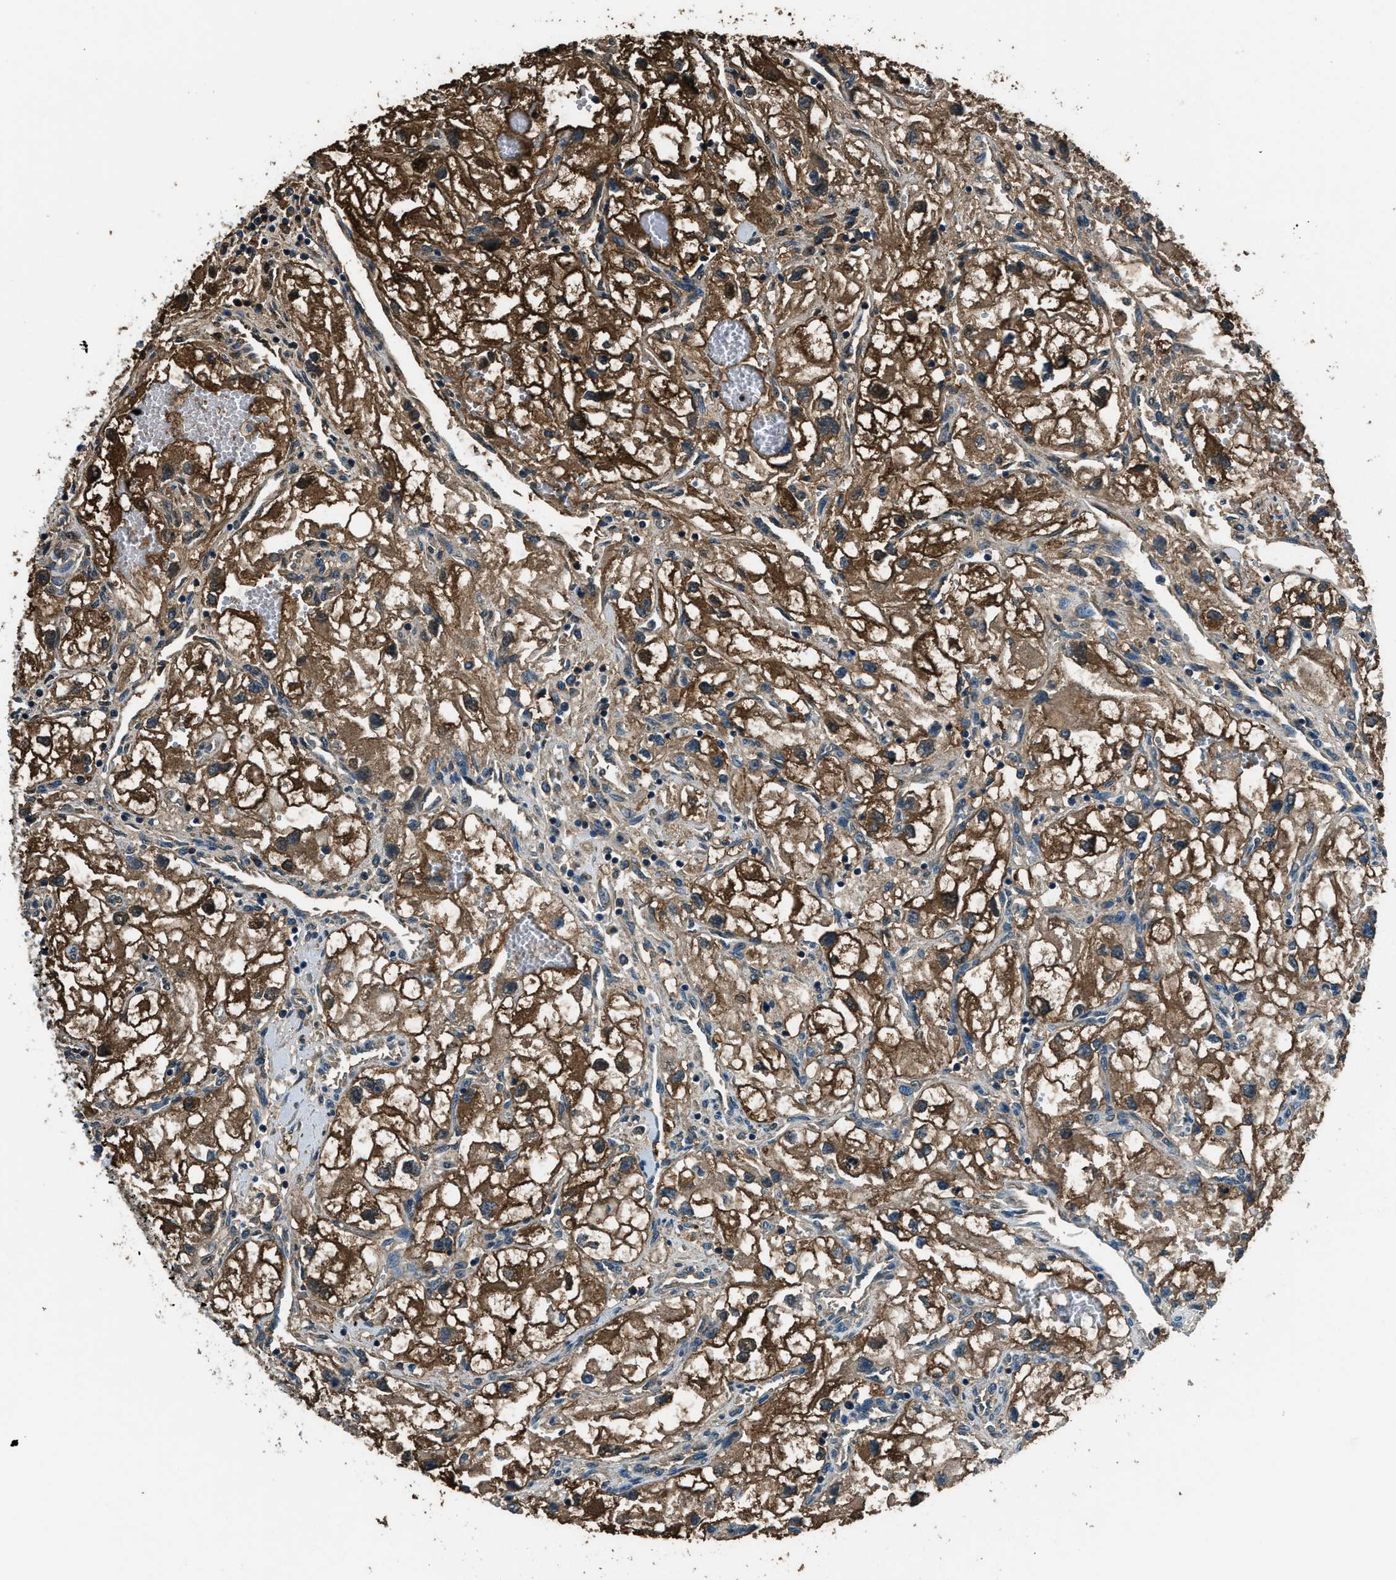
{"staining": {"intensity": "strong", "quantity": ">75%", "location": "cytoplasmic/membranous"}, "tissue": "renal cancer", "cell_type": "Tumor cells", "image_type": "cancer", "snomed": [{"axis": "morphology", "description": "Adenocarcinoma, NOS"}, {"axis": "topography", "description": "Kidney"}], "caption": "A micrograph showing strong cytoplasmic/membranous expression in about >75% of tumor cells in renal cancer (adenocarcinoma), as visualized by brown immunohistochemical staining.", "gene": "ARFGAP2", "patient": {"sex": "female", "age": 70}}